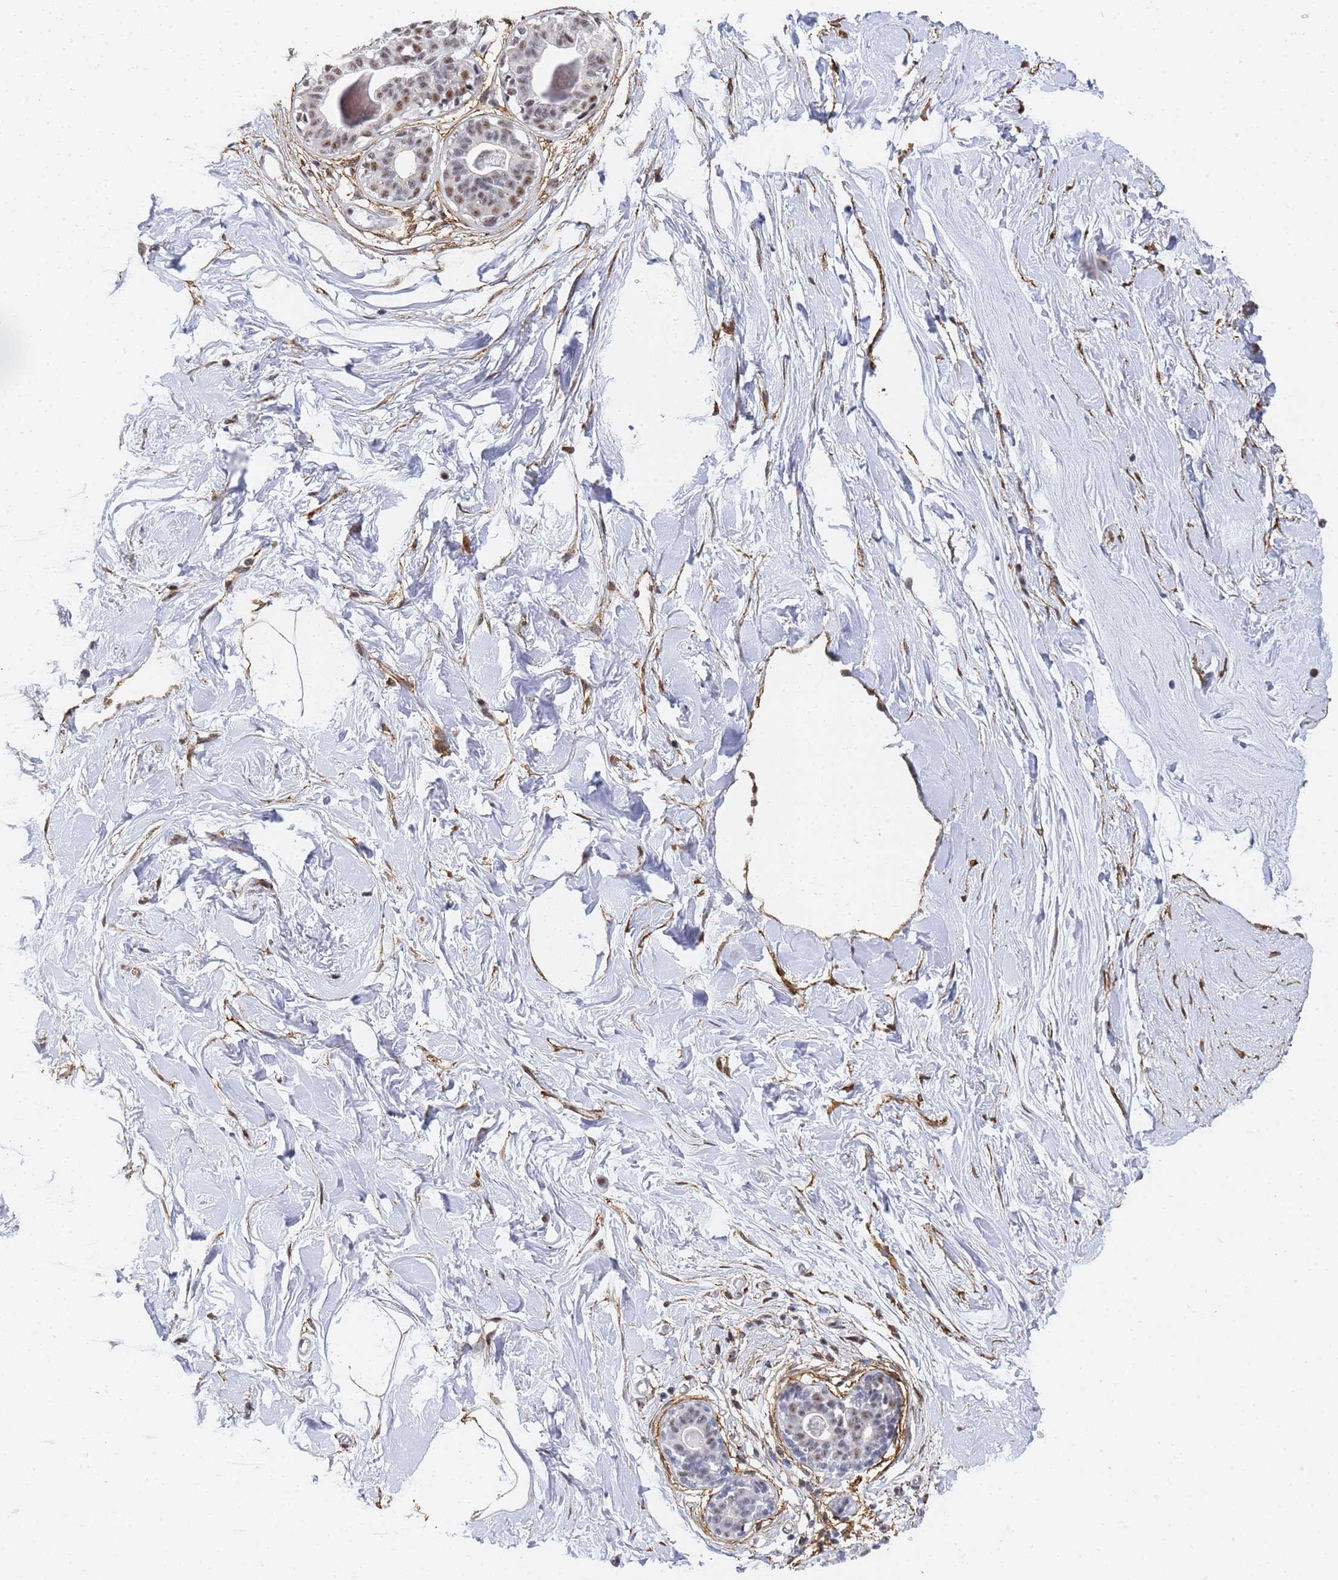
{"staining": {"intensity": "weak", "quantity": "25%-75%", "location": "cytoplasmic/membranous"}, "tissue": "breast", "cell_type": "Adipocytes", "image_type": "normal", "snomed": [{"axis": "morphology", "description": "Normal tissue, NOS"}, {"axis": "topography", "description": "Breast"}], "caption": "Breast was stained to show a protein in brown. There is low levels of weak cytoplasmic/membranous positivity in approximately 25%-75% of adipocytes. Nuclei are stained in blue.", "gene": "PRRT4", "patient": {"sex": "female", "age": 45}}